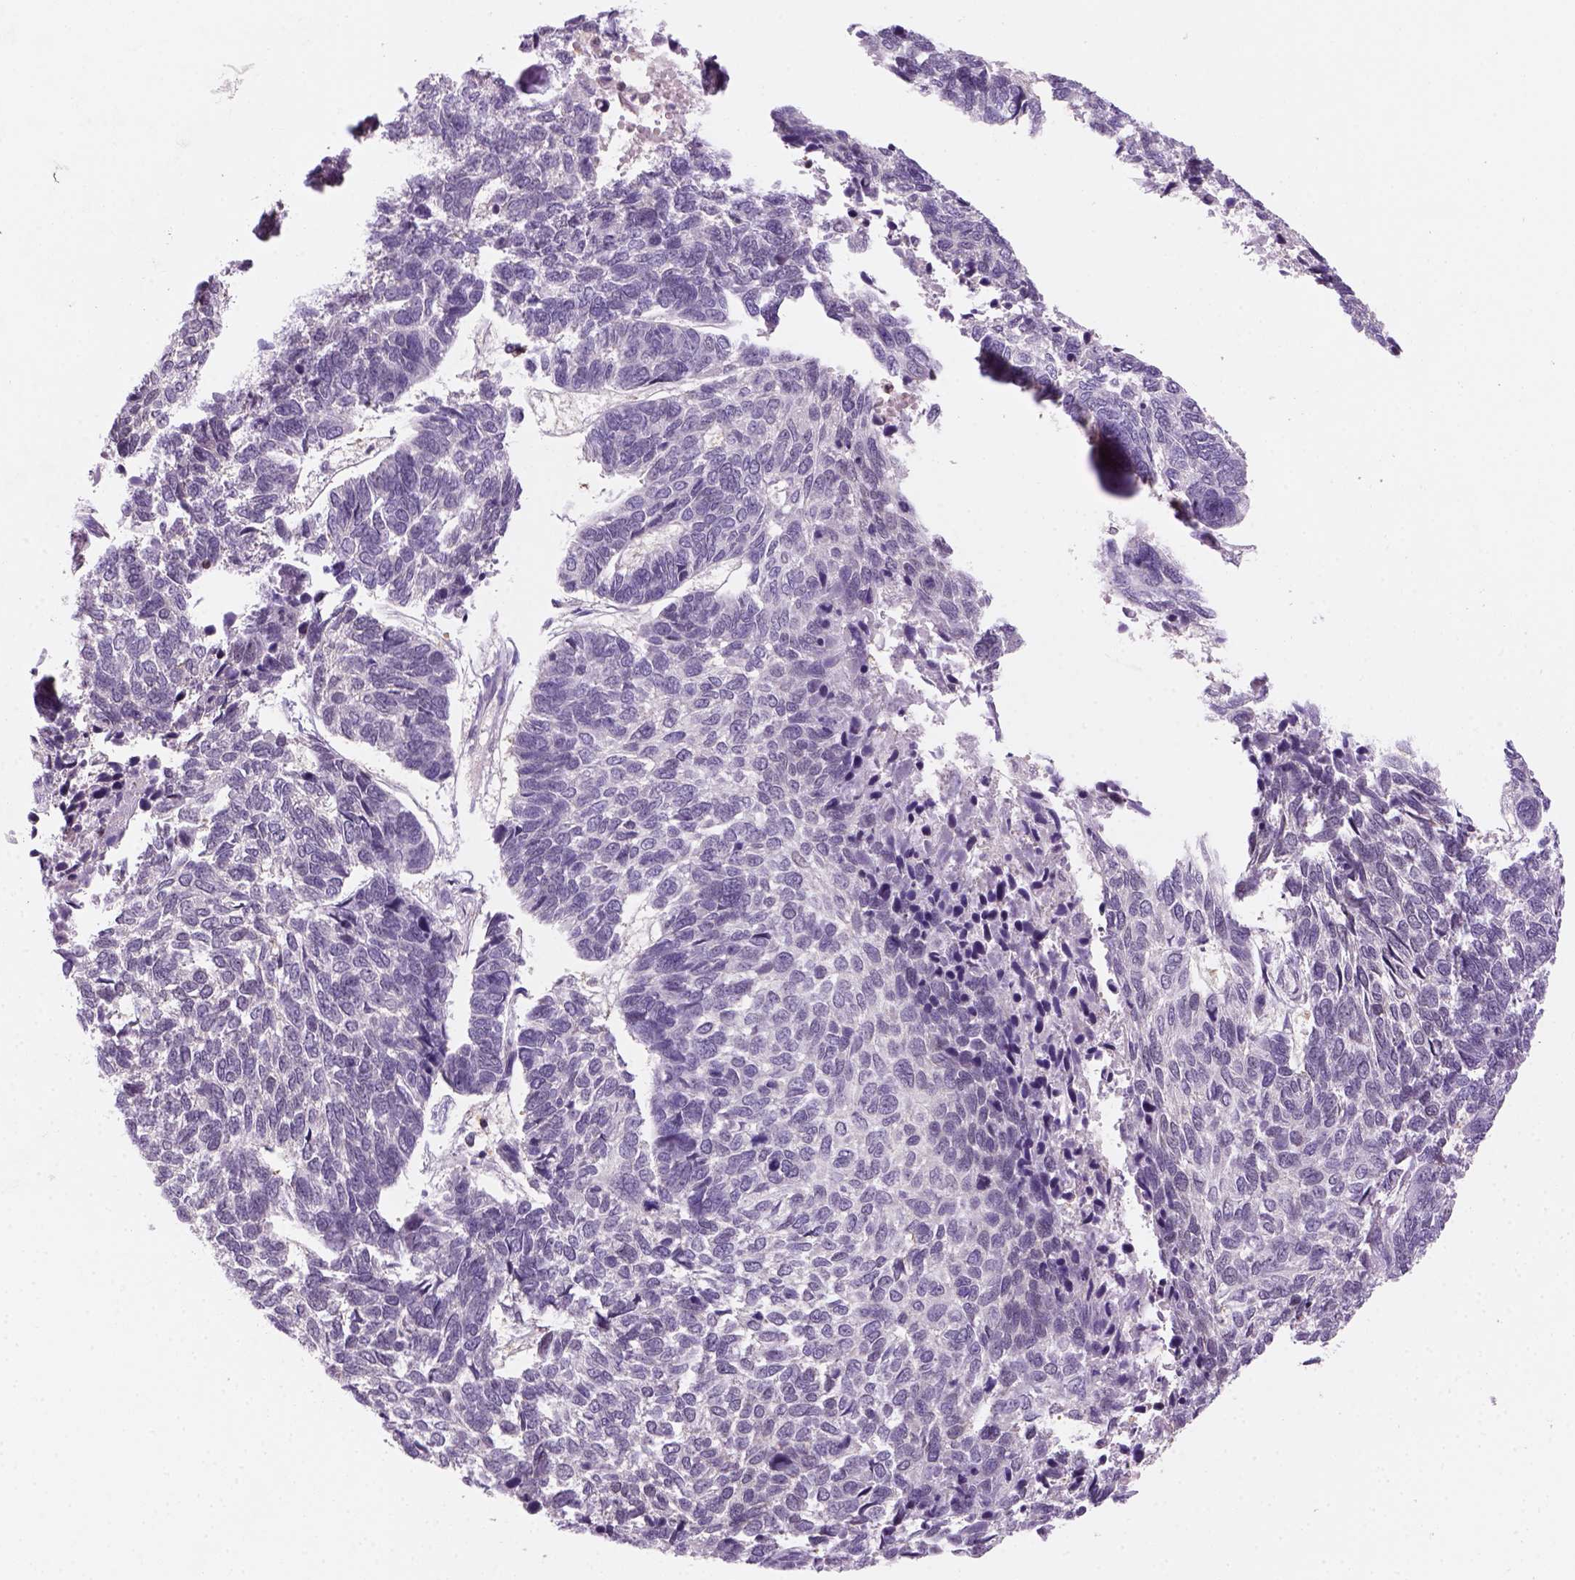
{"staining": {"intensity": "negative", "quantity": "none", "location": "none"}, "tissue": "skin cancer", "cell_type": "Tumor cells", "image_type": "cancer", "snomed": [{"axis": "morphology", "description": "Basal cell carcinoma"}, {"axis": "topography", "description": "Skin"}], "caption": "Skin cancer (basal cell carcinoma) was stained to show a protein in brown. There is no significant expression in tumor cells.", "gene": "GOT1", "patient": {"sex": "female", "age": 65}}